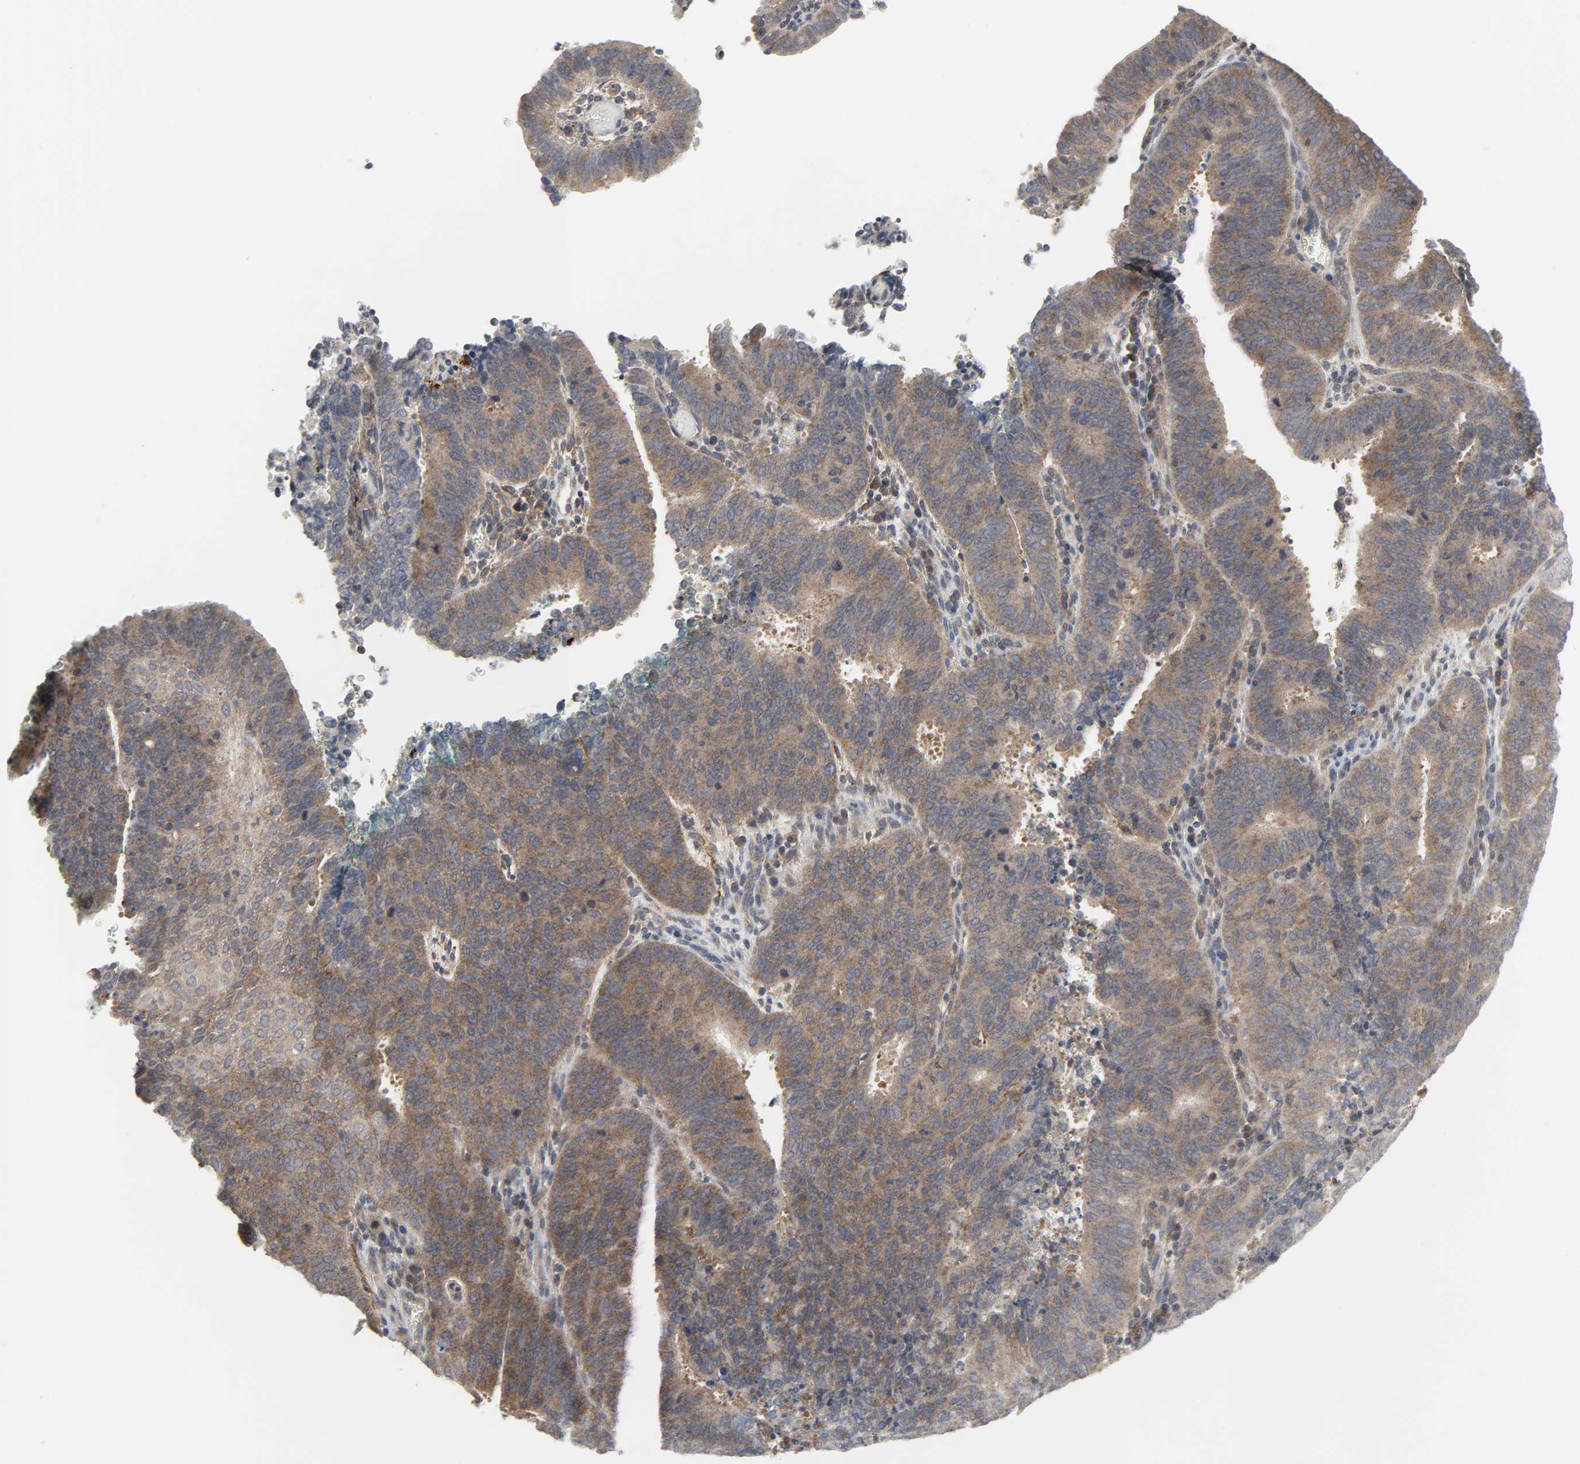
{"staining": {"intensity": "moderate", "quantity": ">75%", "location": "cytoplasmic/membranous"}, "tissue": "cervical cancer", "cell_type": "Tumor cells", "image_type": "cancer", "snomed": [{"axis": "morphology", "description": "Adenocarcinoma, NOS"}, {"axis": "topography", "description": "Cervix"}], "caption": "Cervical cancer tissue demonstrates moderate cytoplasmic/membranous positivity in approximately >75% of tumor cells, visualized by immunohistochemistry. The protein of interest is stained brown, and the nuclei are stained in blue (DAB IHC with brightfield microscopy, high magnification).", "gene": "CLIP1", "patient": {"sex": "female", "age": 44}}